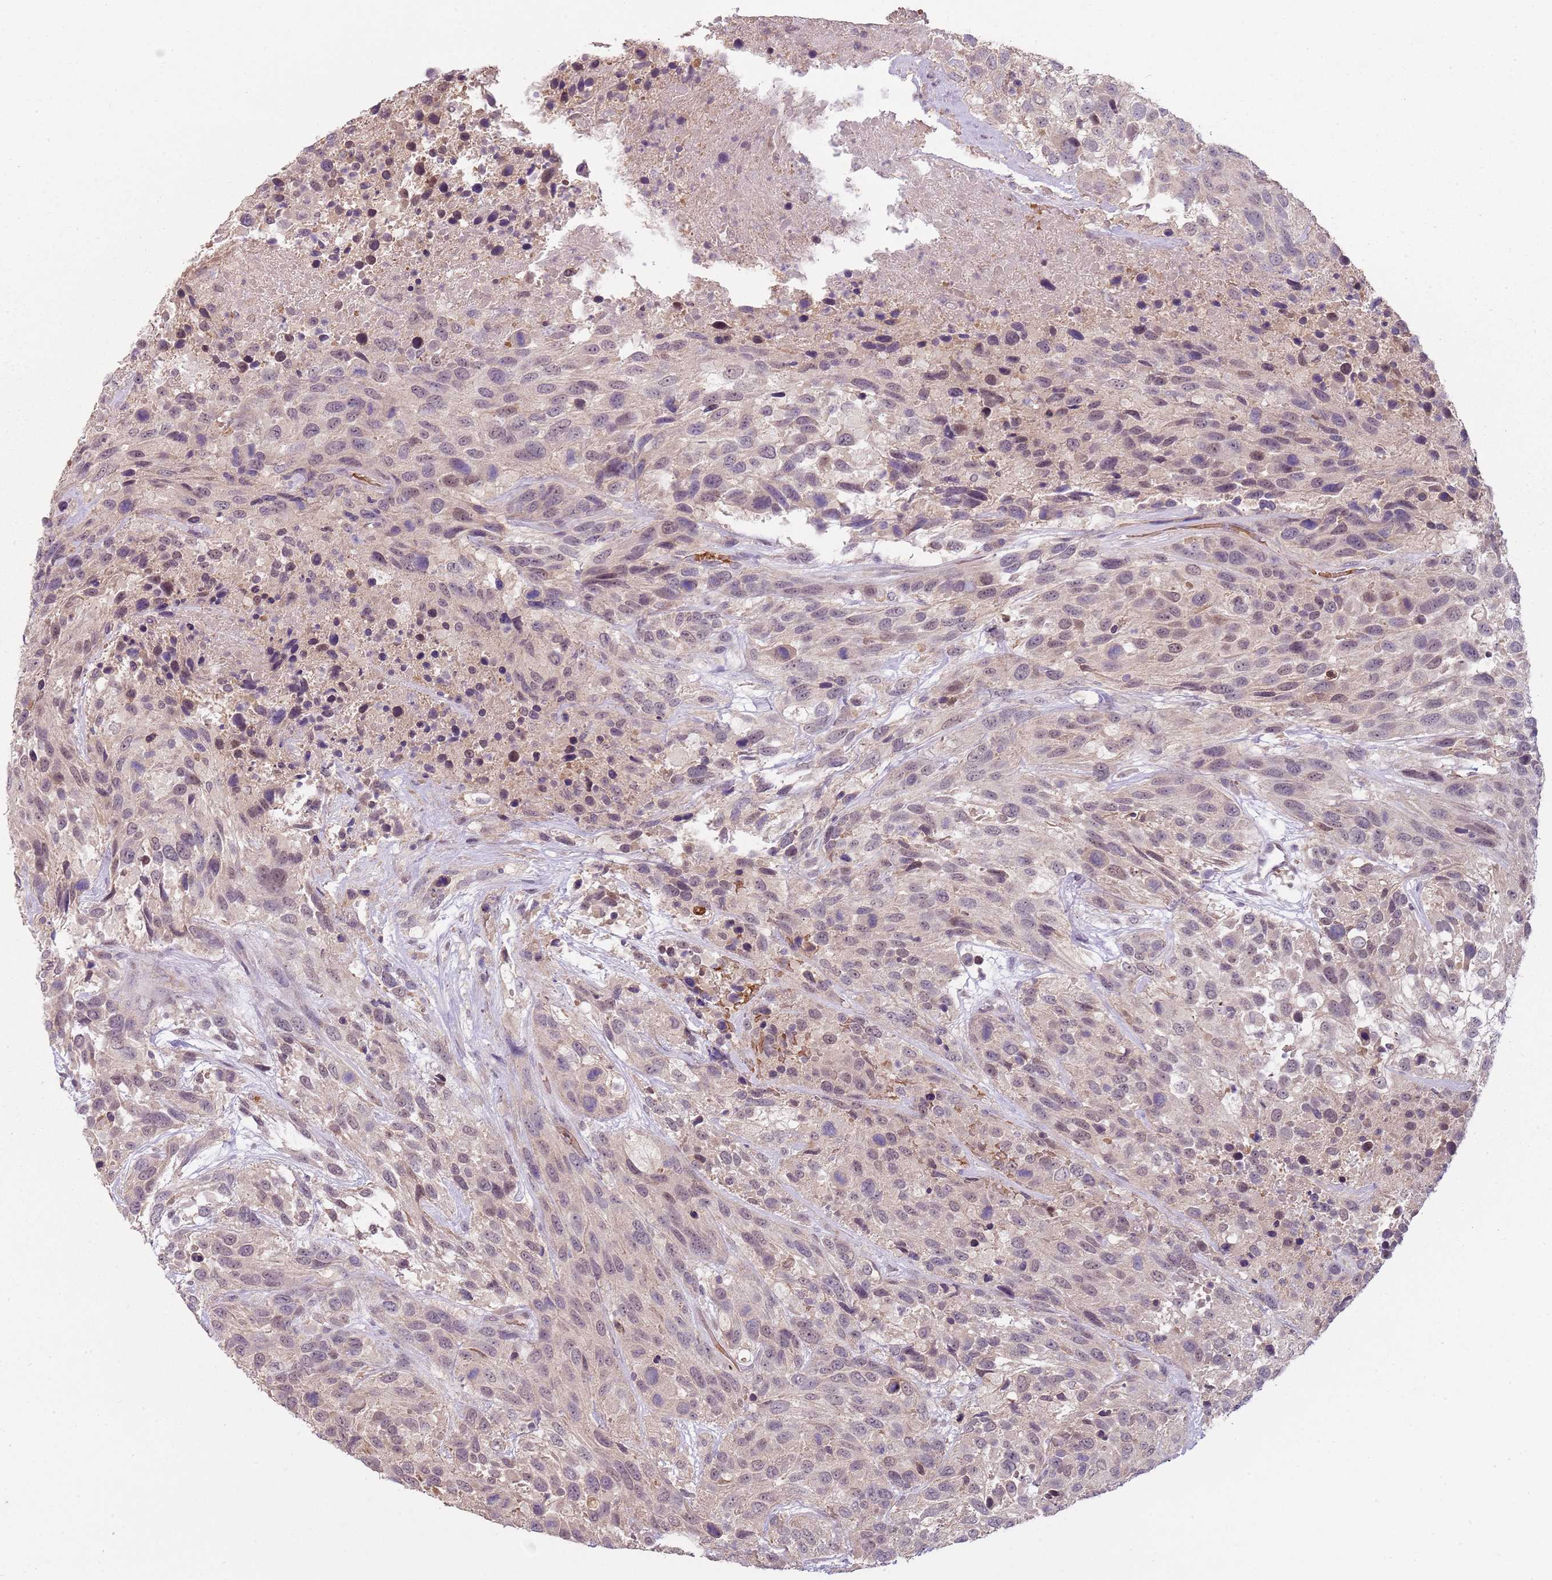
{"staining": {"intensity": "weak", "quantity": ">75%", "location": "nuclear"}, "tissue": "urothelial cancer", "cell_type": "Tumor cells", "image_type": "cancer", "snomed": [{"axis": "morphology", "description": "Urothelial carcinoma, High grade"}, {"axis": "topography", "description": "Urinary bladder"}], "caption": "Protein analysis of urothelial cancer tissue shows weak nuclear positivity in approximately >75% of tumor cells.", "gene": "TEKT4", "patient": {"sex": "female", "age": 70}}